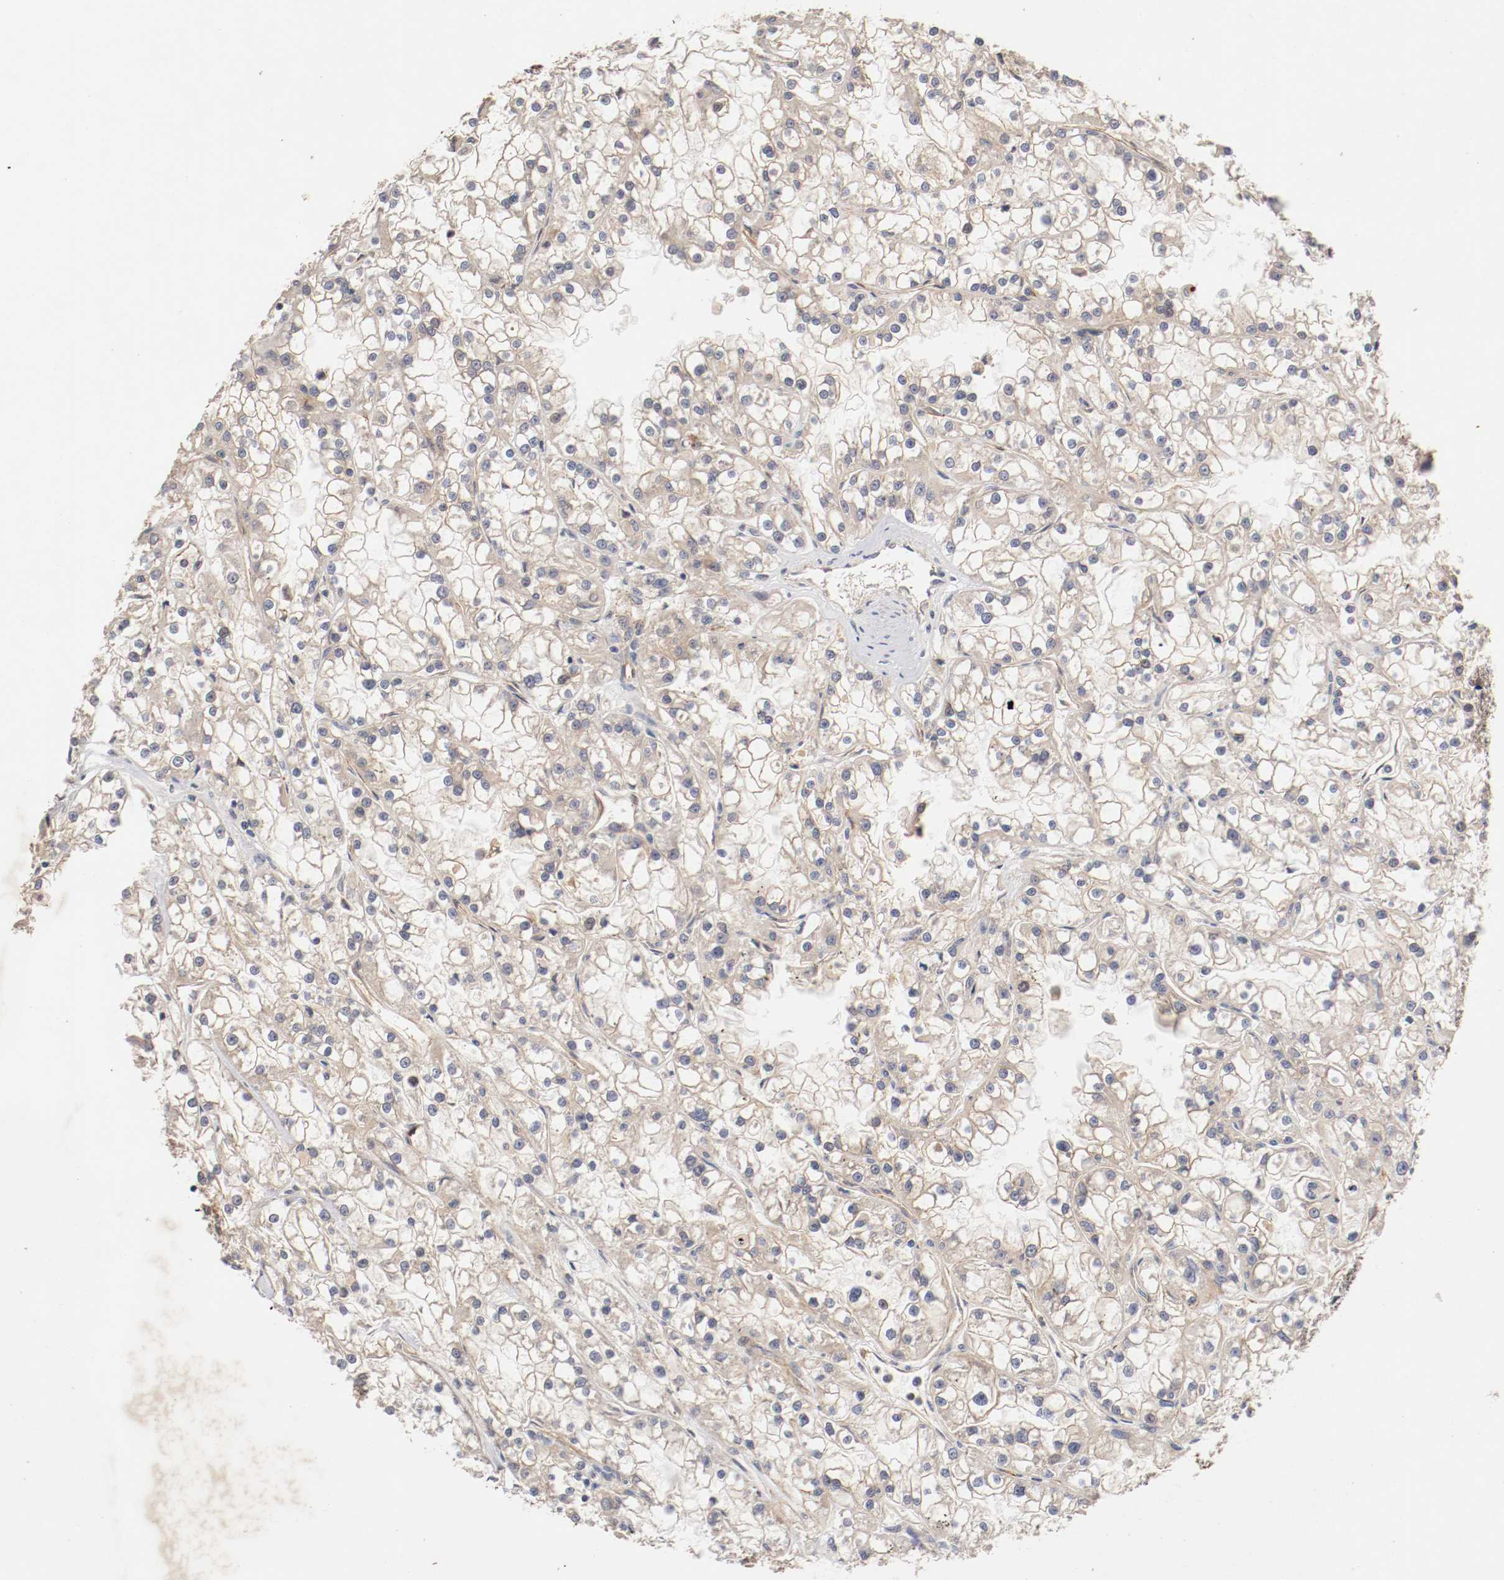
{"staining": {"intensity": "weak", "quantity": "25%-75%", "location": "cytoplasmic/membranous"}, "tissue": "renal cancer", "cell_type": "Tumor cells", "image_type": "cancer", "snomed": [{"axis": "morphology", "description": "Adenocarcinoma, NOS"}, {"axis": "topography", "description": "Kidney"}], "caption": "Weak cytoplasmic/membranous protein staining is present in about 25%-75% of tumor cells in adenocarcinoma (renal). Using DAB (3,3'-diaminobenzidine) (brown) and hematoxylin (blue) stains, captured at high magnification using brightfield microscopy.", "gene": "TYK2", "patient": {"sex": "female", "age": 52}}